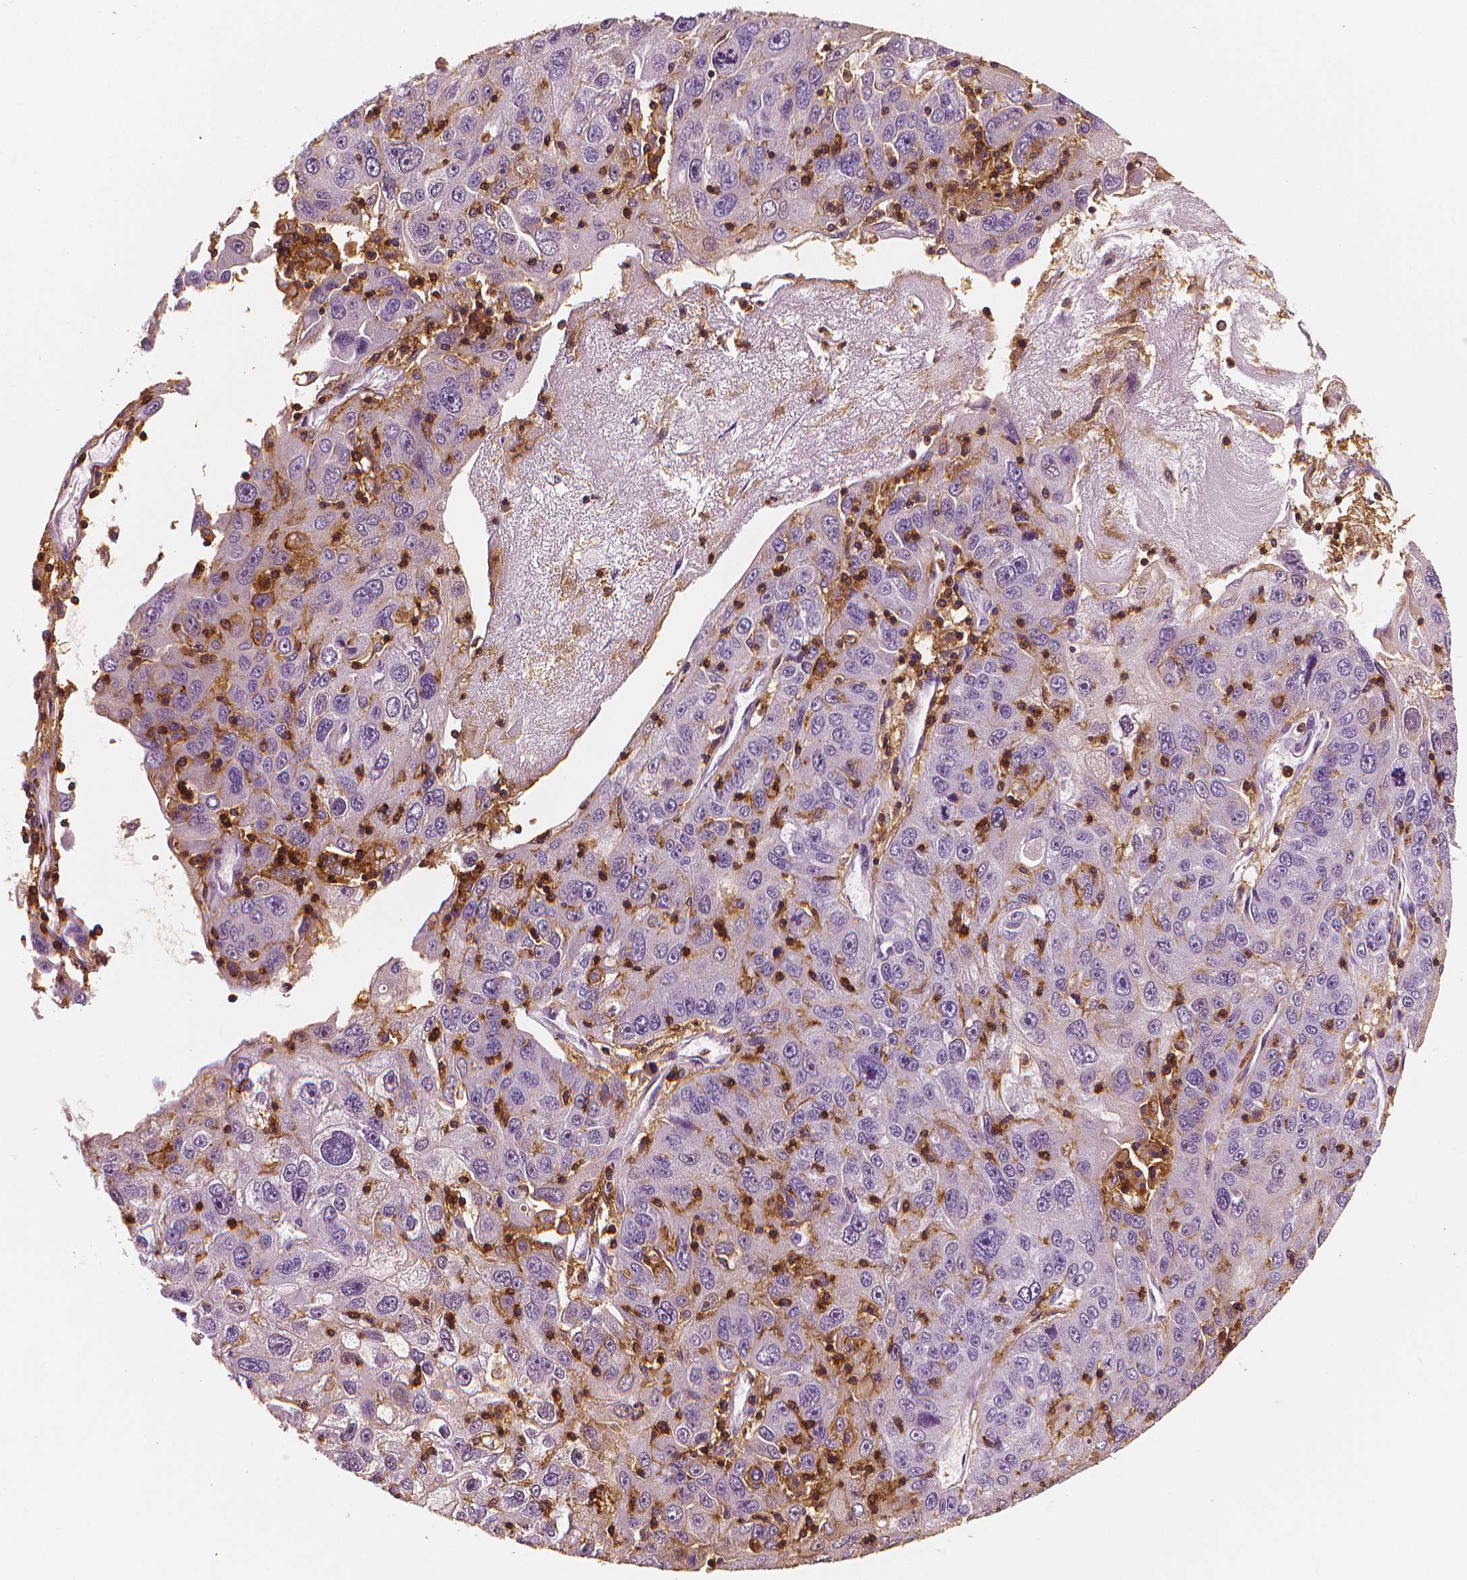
{"staining": {"intensity": "negative", "quantity": "none", "location": "none"}, "tissue": "stomach cancer", "cell_type": "Tumor cells", "image_type": "cancer", "snomed": [{"axis": "morphology", "description": "Adenocarcinoma, NOS"}, {"axis": "topography", "description": "Stomach"}], "caption": "There is no significant positivity in tumor cells of adenocarcinoma (stomach).", "gene": "PTPRC", "patient": {"sex": "male", "age": 56}}